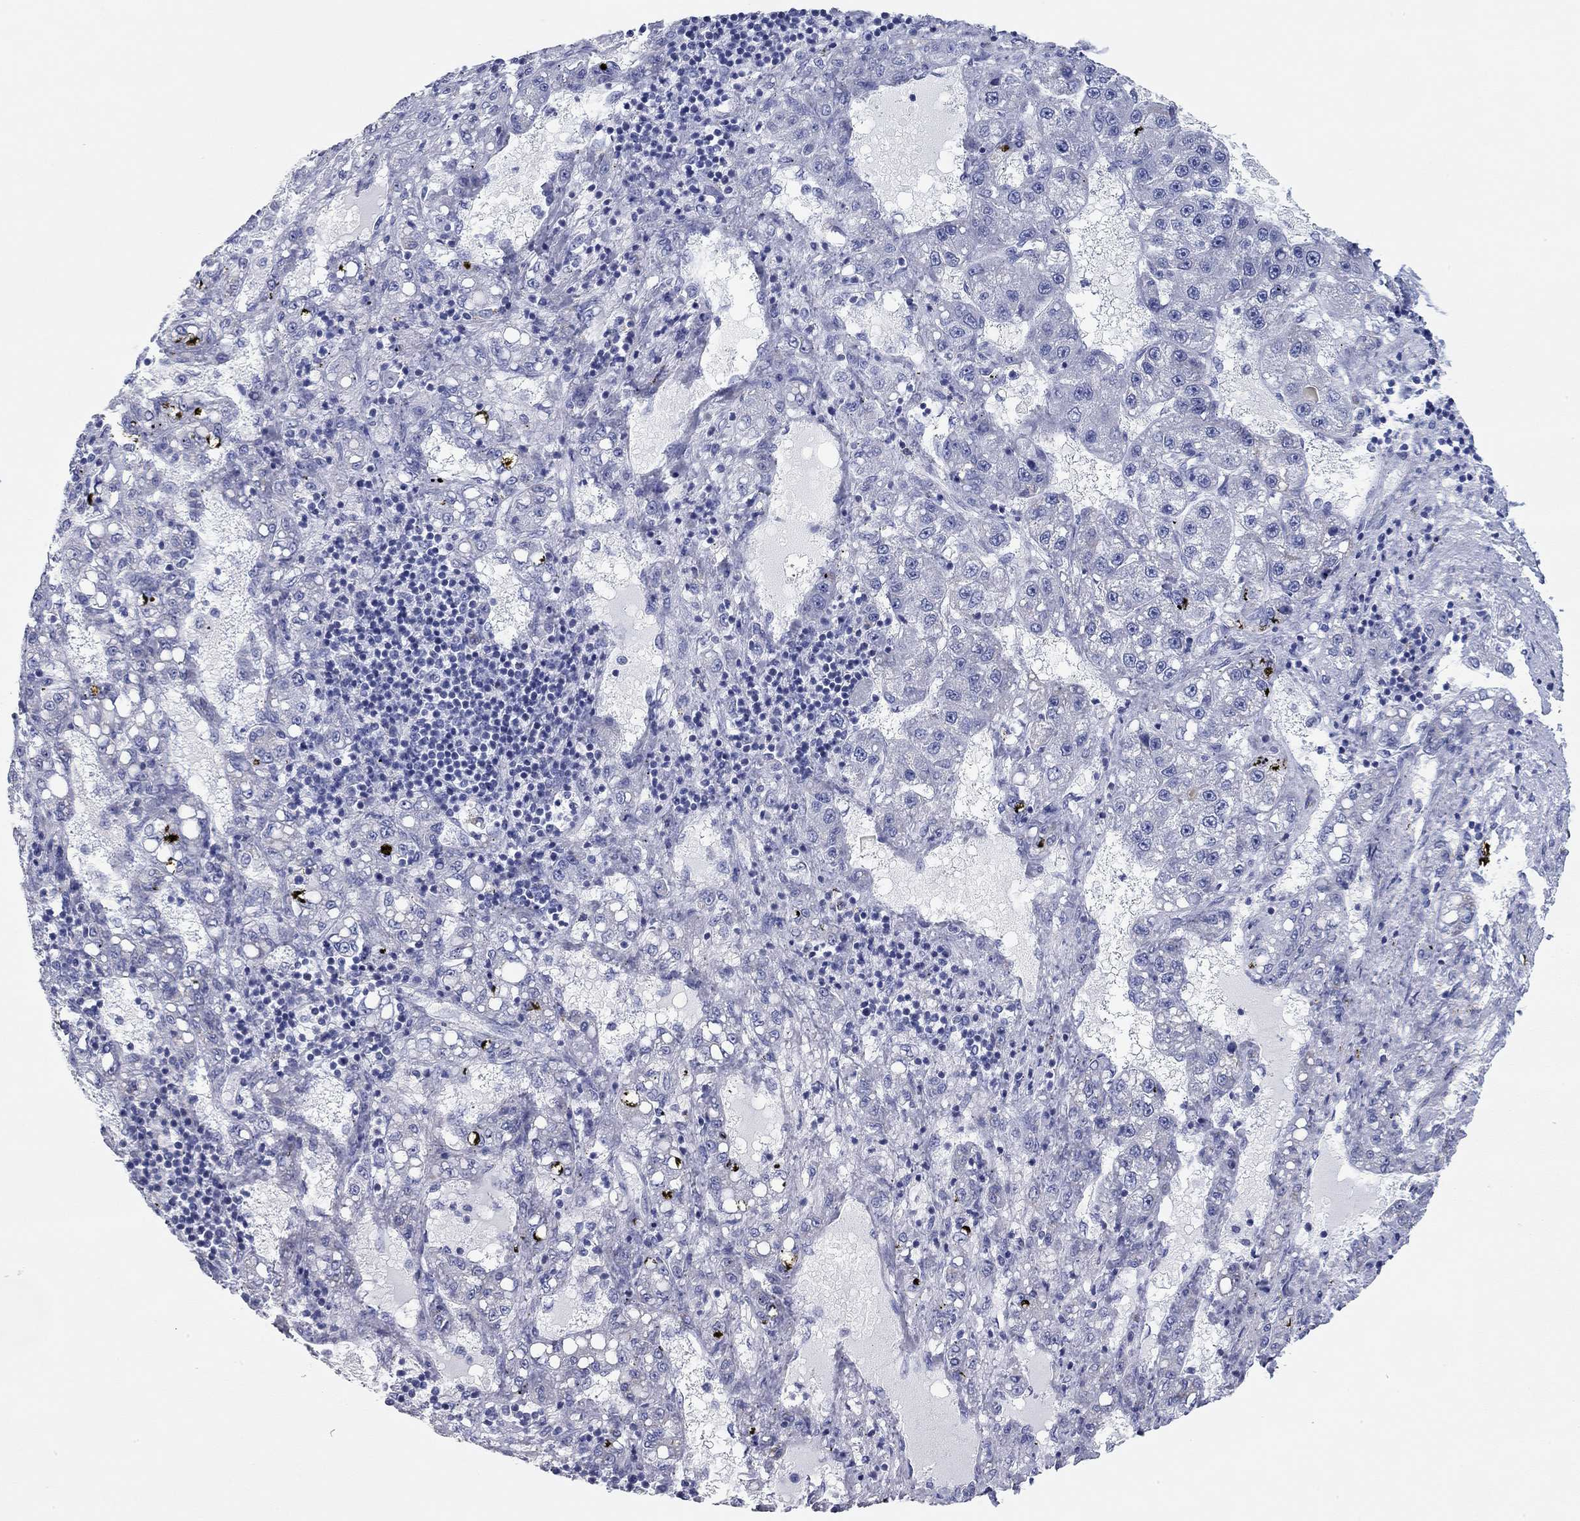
{"staining": {"intensity": "moderate", "quantity": "<25%", "location": "cytoplasmic/membranous"}, "tissue": "liver cancer", "cell_type": "Tumor cells", "image_type": "cancer", "snomed": [{"axis": "morphology", "description": "Carcinoma, Hepatocellular, NOS"}, {"axis": "topography", "description": "Liver"}], "caption": "Liver hepatocellular carcinoma stained with immunohistochemistry (IHC) displays moderate cytoplasmic/membranous expression in about <25% of tumor cells.", "gene": "CHI3L2", "patient": {"sex": "female", "age": 65}}